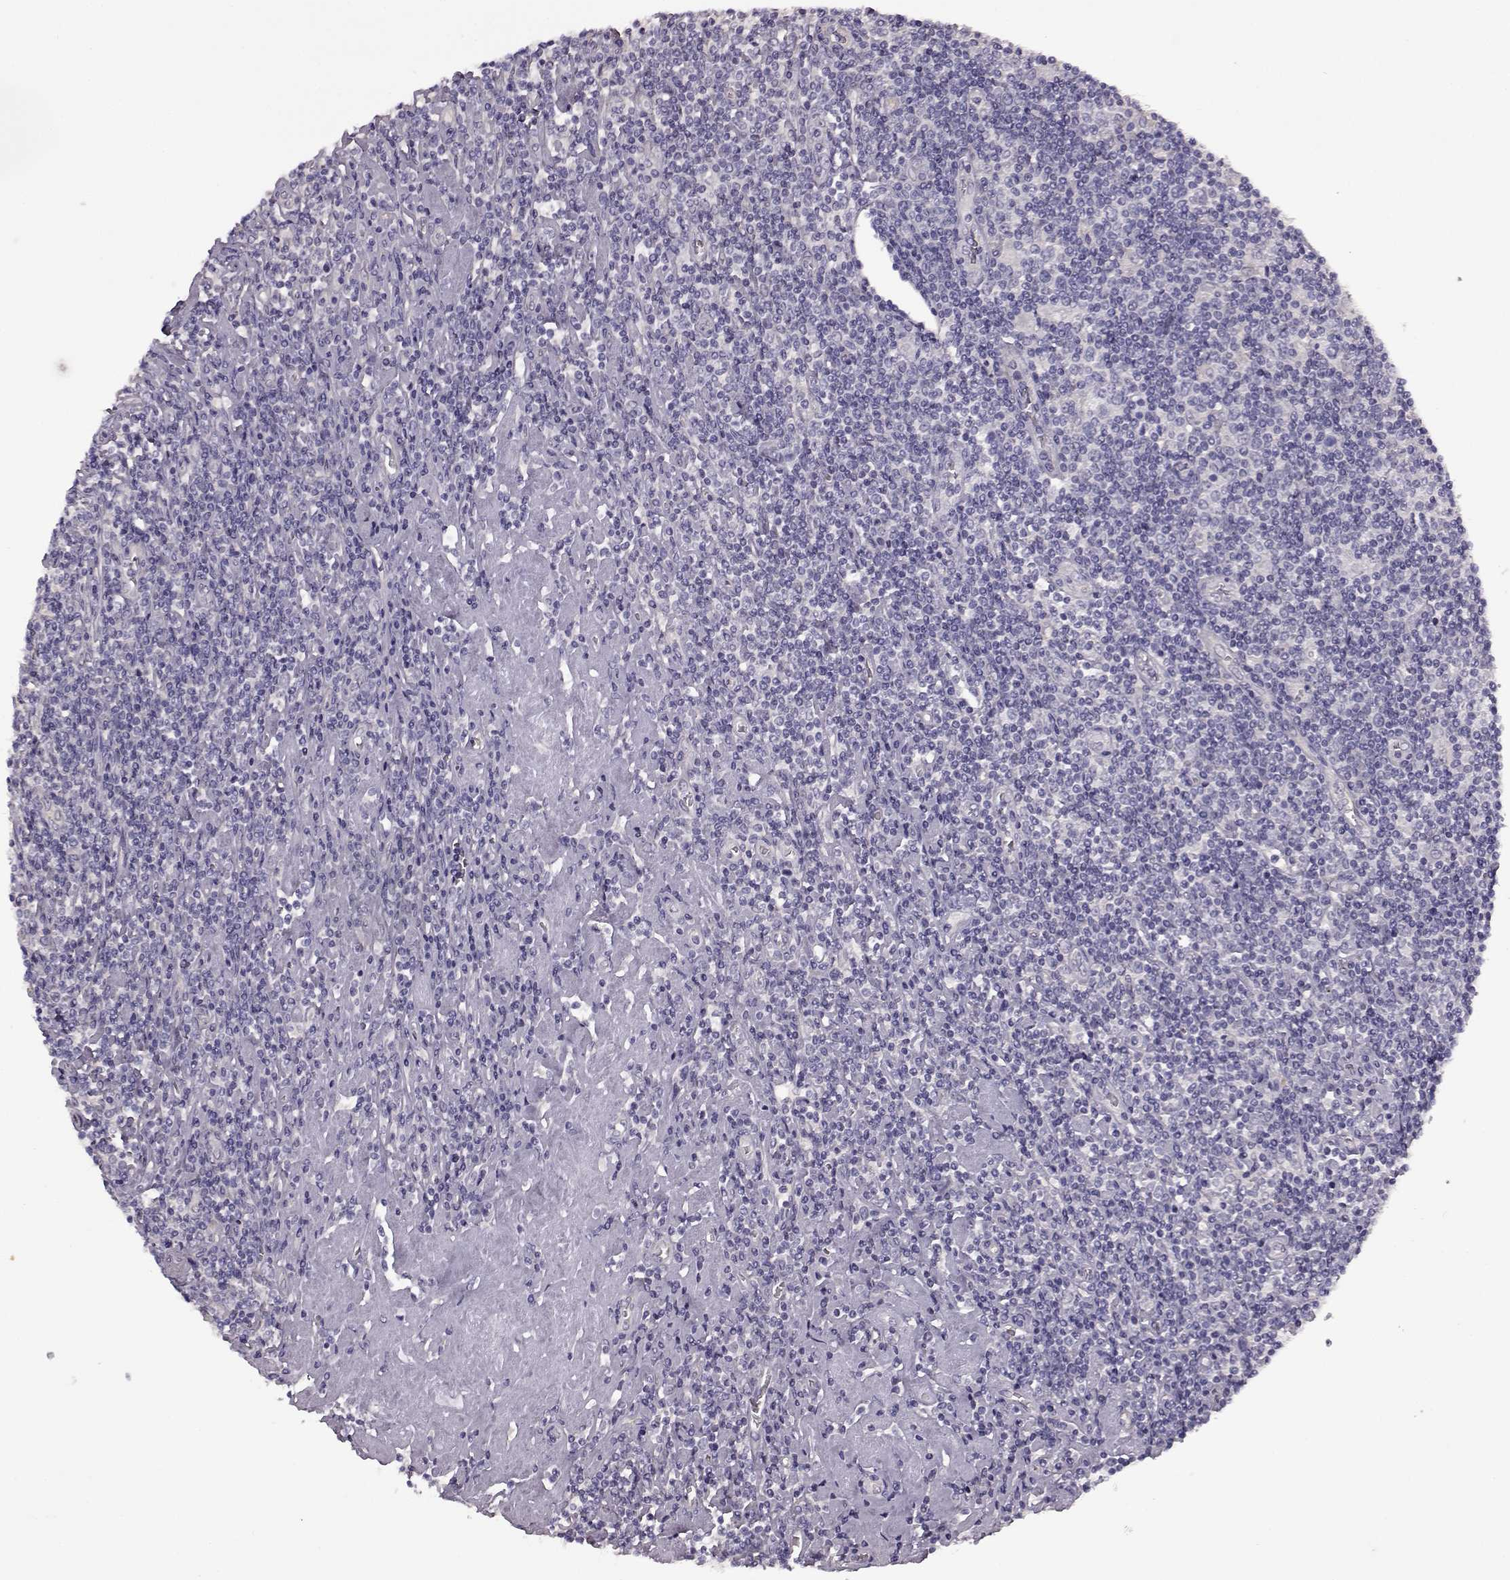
{"staining": {"intensity": "negative", "quantity": "none", "location": "none"}, "tissue": "lymphoma", "cell_type": "Tumor cells", "image_type": "cancer", "snomed": [{"axis": "morphology", "description": "Hodgkin's disease, NOS"}, {"axis": "topography", "description": "Lymph node"}], "caption": "Immunohistochemical staining of Hodgkin's disease demonstrates no significant staining in tumor cells. Nuclei are stained in blue.", "gene": "EDDM3B", "patient": {"sex": "male", "age": 40}}